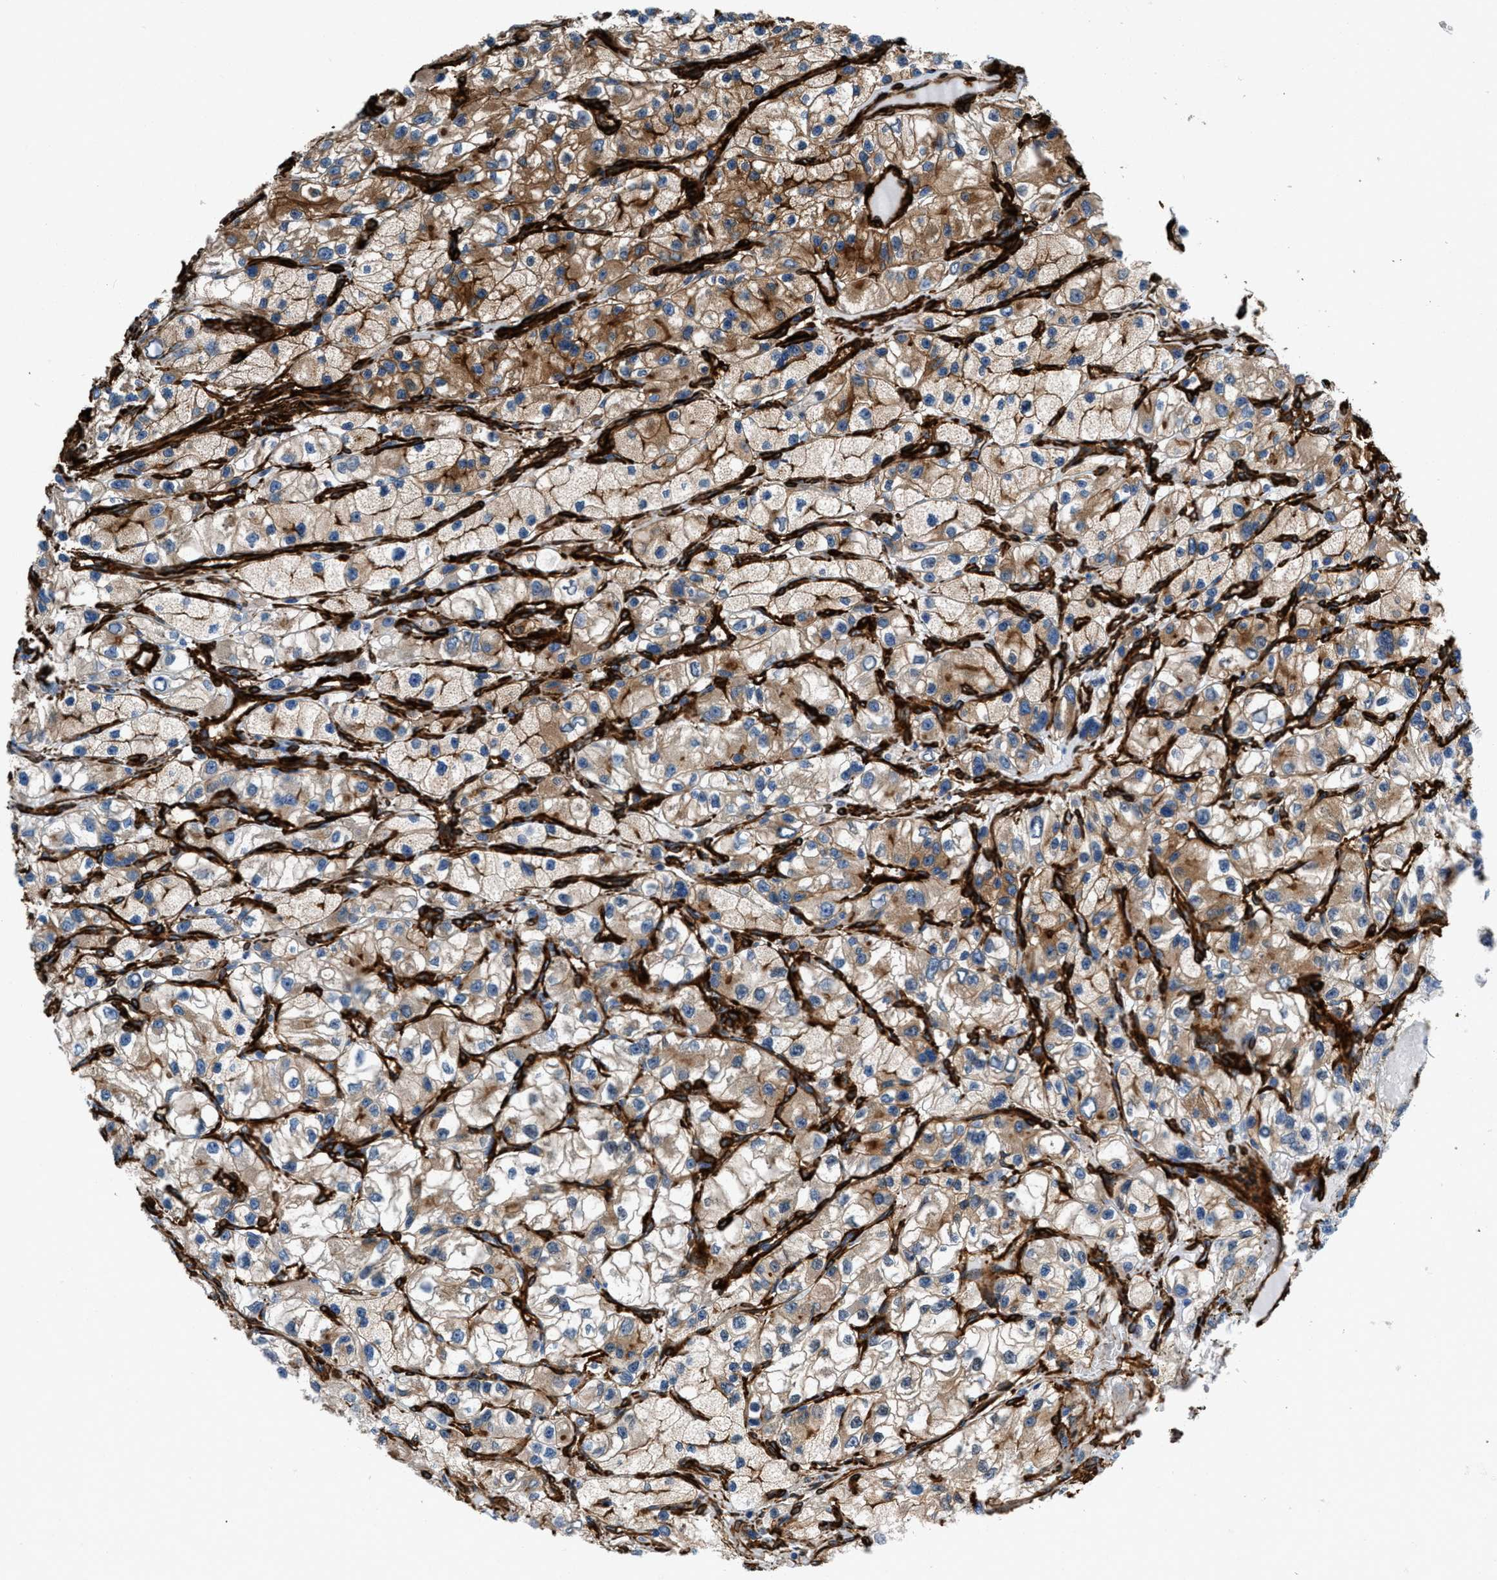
{"staining": {"intensity": "moderate", "quantity": ">75%", "location": "cytoplasmic/membranous"}, "tissue": "renal cancer", "cell_type": "Tumor cells", "image_type": "cancer", "snomed": [{"axis": "morphology", "description": "Adenocarcinoma, NOS"}, {"axis": "topography", "description": "Kidney"}], "caption": "An immunohistochemistry (IHC) image of tumor tissue is shown. Protein staining in brown highlights moderate cytoplasmic/membranous positivity in adenocarcinoma (renal) within tumor cells.", "gene": "CALD1", "patient": {"sex": "female", "age": 57}}